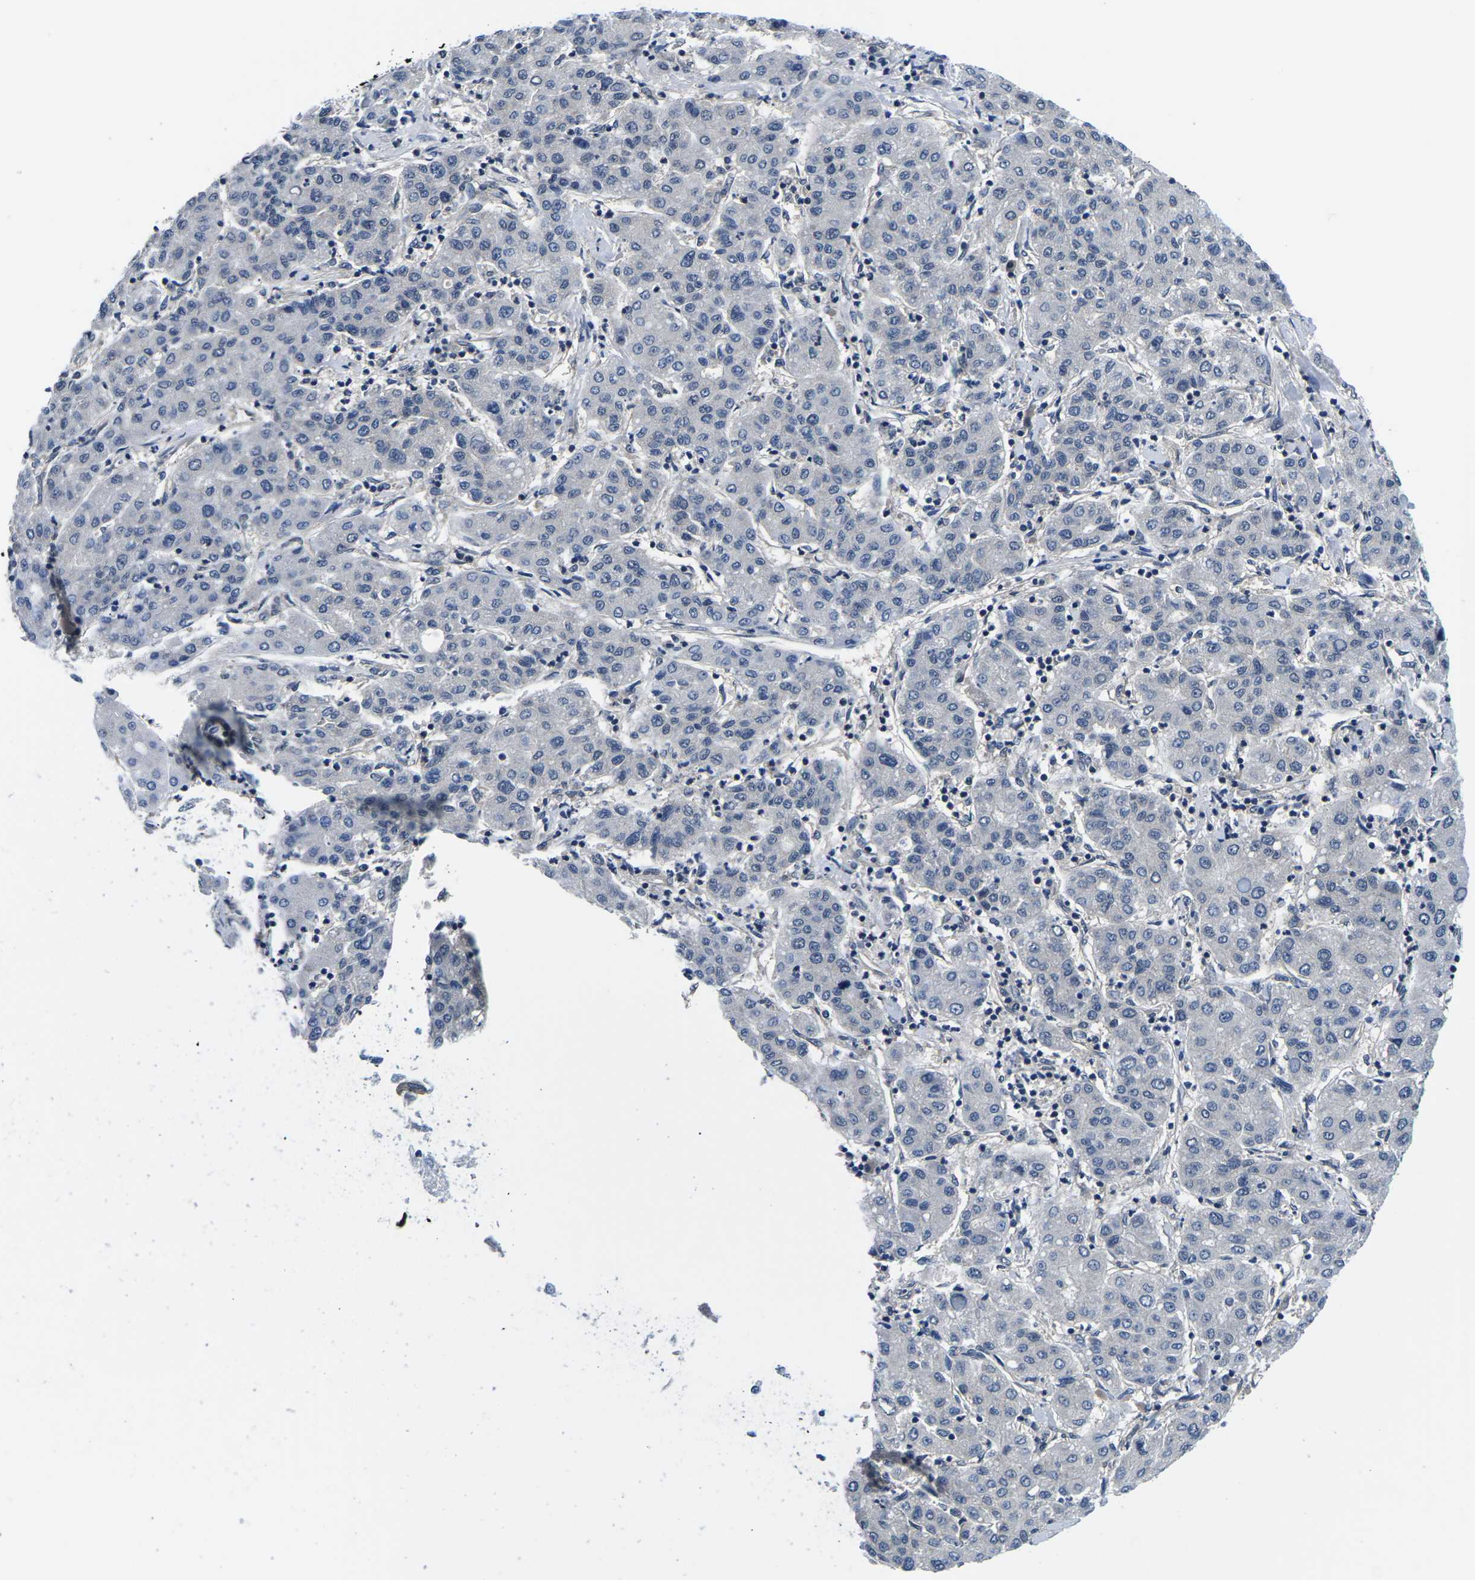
{"staining": {"intensity": "negative", "quantity": "none", "location": "none"}, "tissue": "liver cancer", "cell_type": "Tumor cells", "image_type": "cancer", "snomed": [{"axis": "morphology", "description": "Carcinoma, Hepatocellular, NOS"}, {"axis": "topography", "description": "Liver"}], "caption": "Human liver cancer stained for a protein using IHC displays no positivity in tumor cells.", "gene": "GSK3B", "patient": {"sex": "male", "age": 65}}